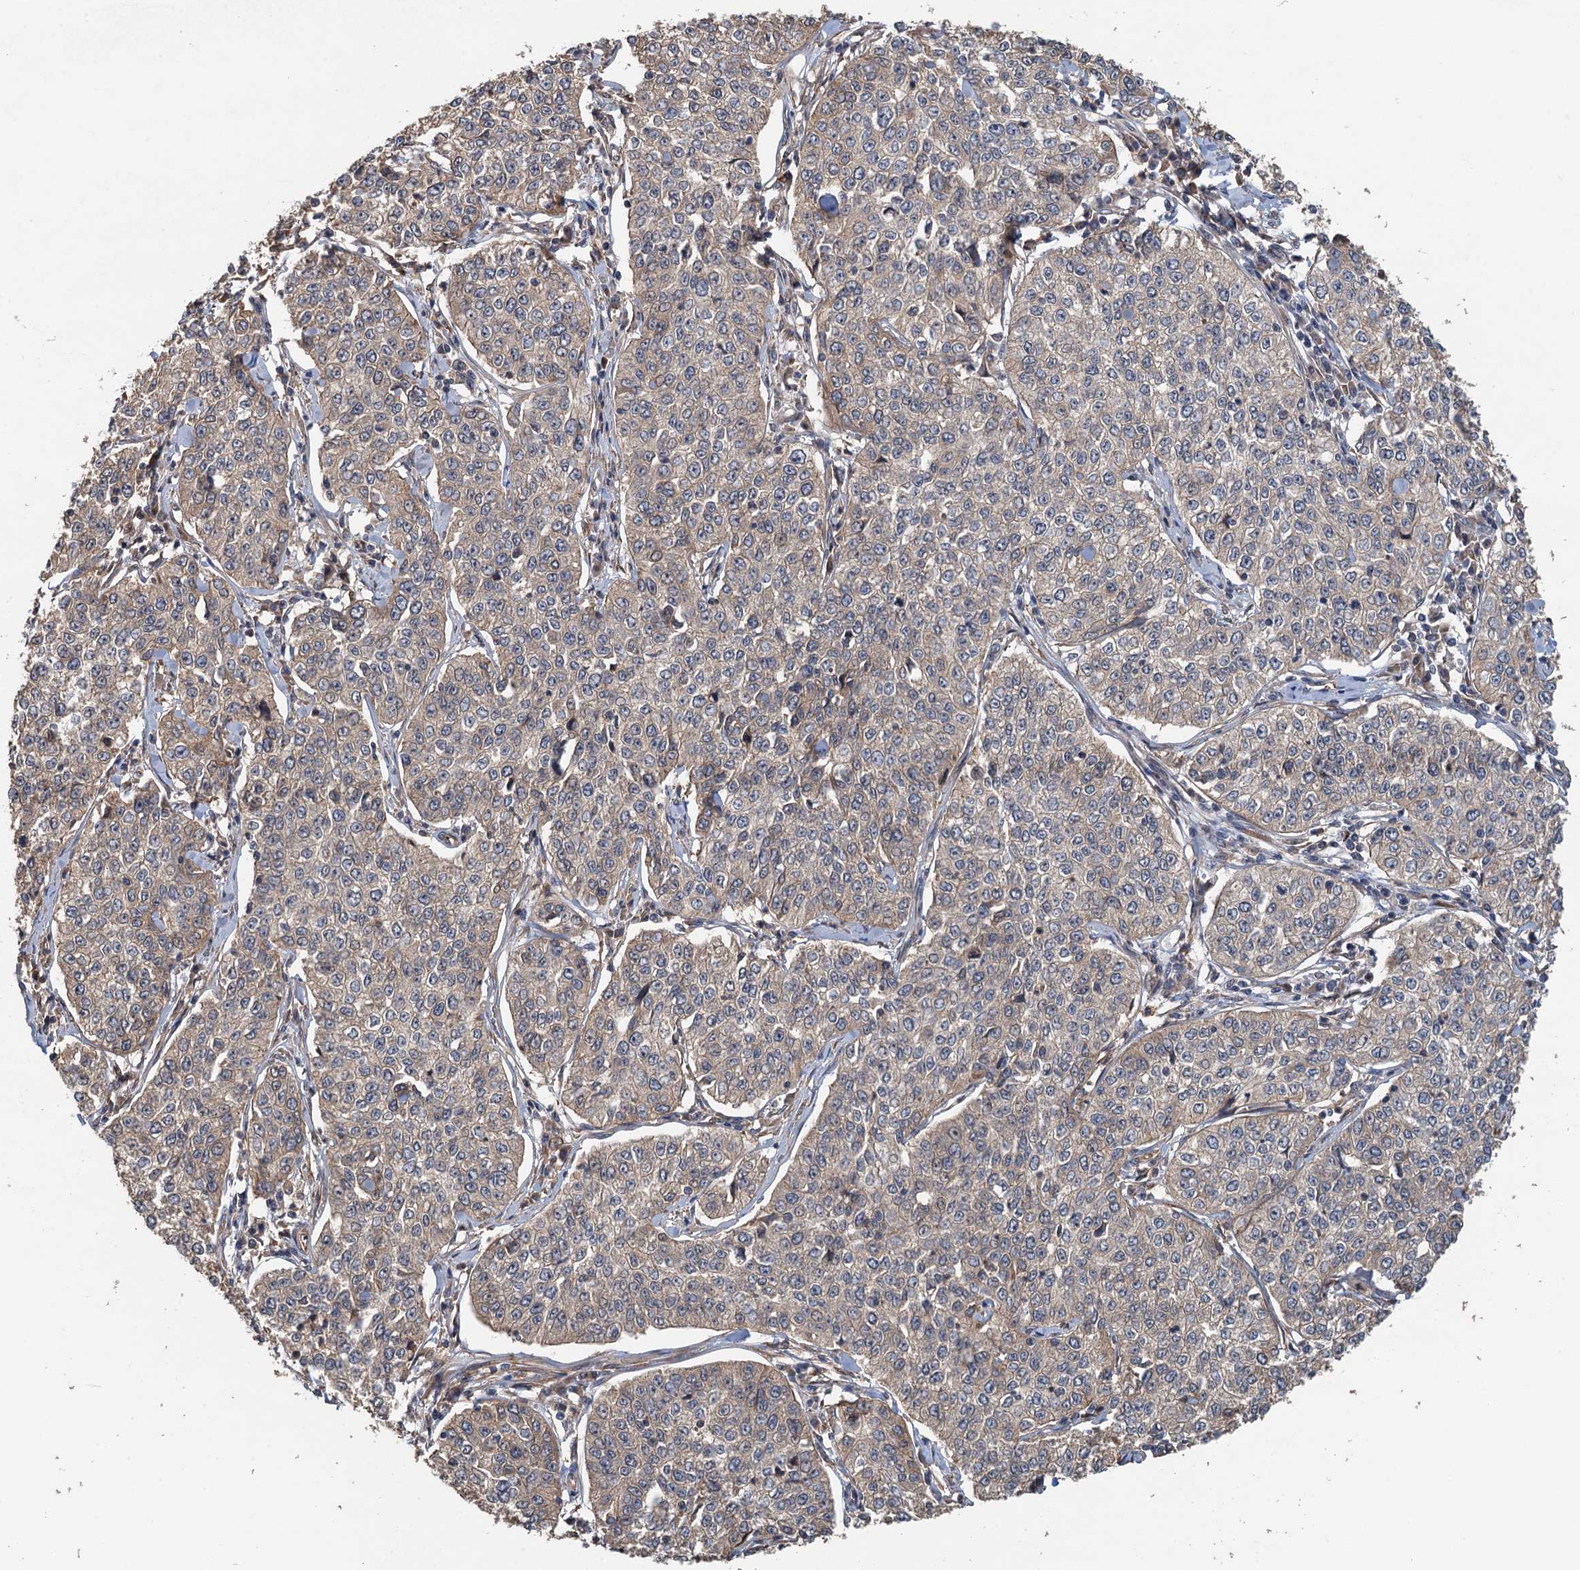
{"staining": {"intensity": "weak", "quantity": "<25%", "location": "cytoplasmic/membranous"}, "tissue": "cervical cancer", "cell_type": "Tumor cells", "image_type": "cancer", "snomed": [{"axis": "morphology", "description": "Squamous cell carcinoma, NOS"}, {"axis": "topography", "description": "Cervix"}], "caption": "Squamous cell carcinoma (cervical) was stained to show a protein in brown. There is no significant staining in tumor cells. (Brightfield microscopy of DAB immunohistochemistry at high magnification).", "gene": "MEAK7", "patient": {"sex": "female", "age": 35}}